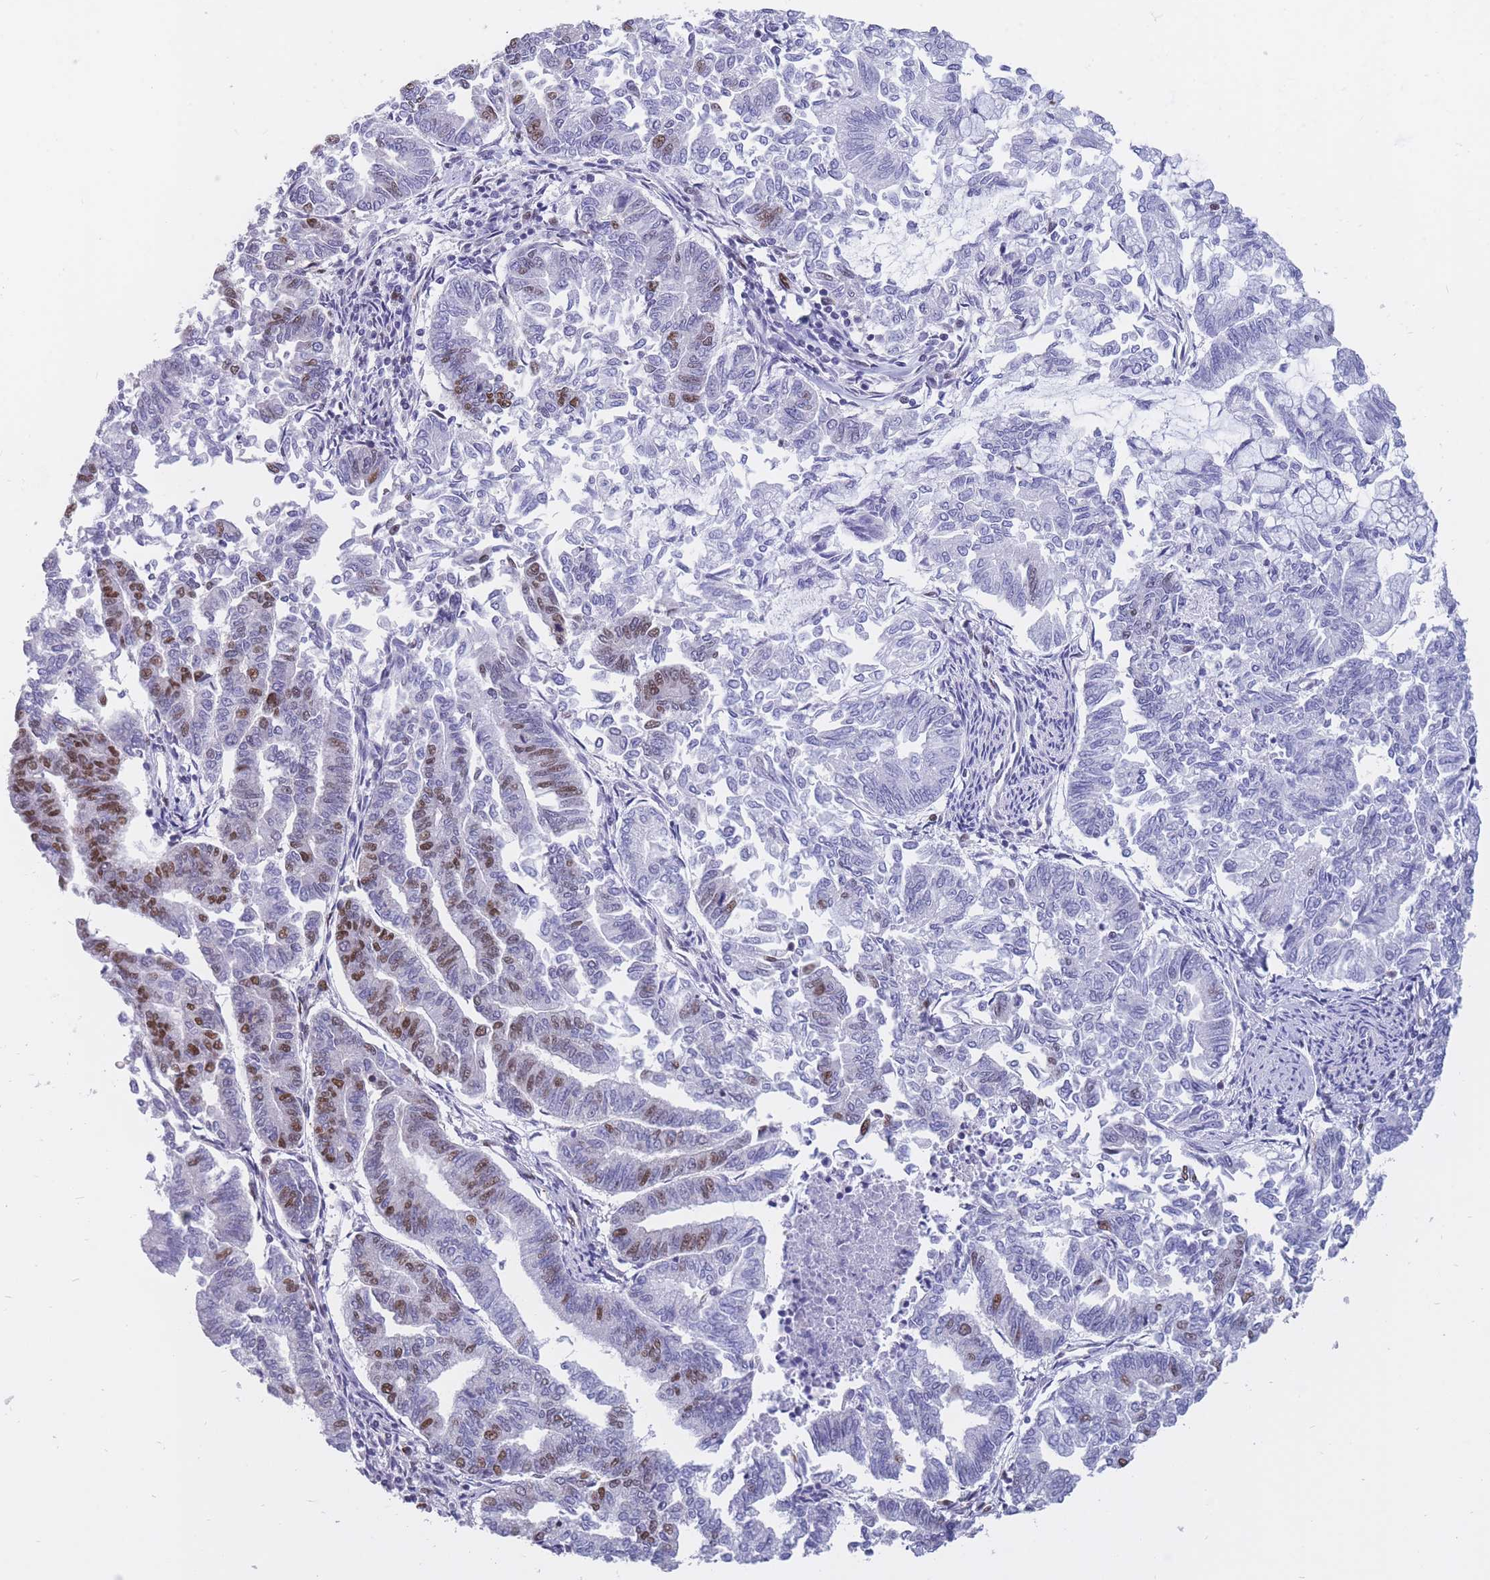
{"staining": {"intensity": "moderate", "quantity": "<25%", "location": "nuclear"}, "tissue": "endometrial cancer", "cell_type": "Tumor cells", "image_type": "cancer", "snomed": [{"axis": "morphology", "description": "Adenocarcinoma, NOS"}, {"axis": "topography", "description": "Endometrium"}], "caption": "There is low levels of moderate nuclear positivity in tumor cells of endometrial cancer, as demonstrated by immunohistochemical staining (brown color).", "gene": "NASP", "patient": {"sex": "female", "age": 79}}